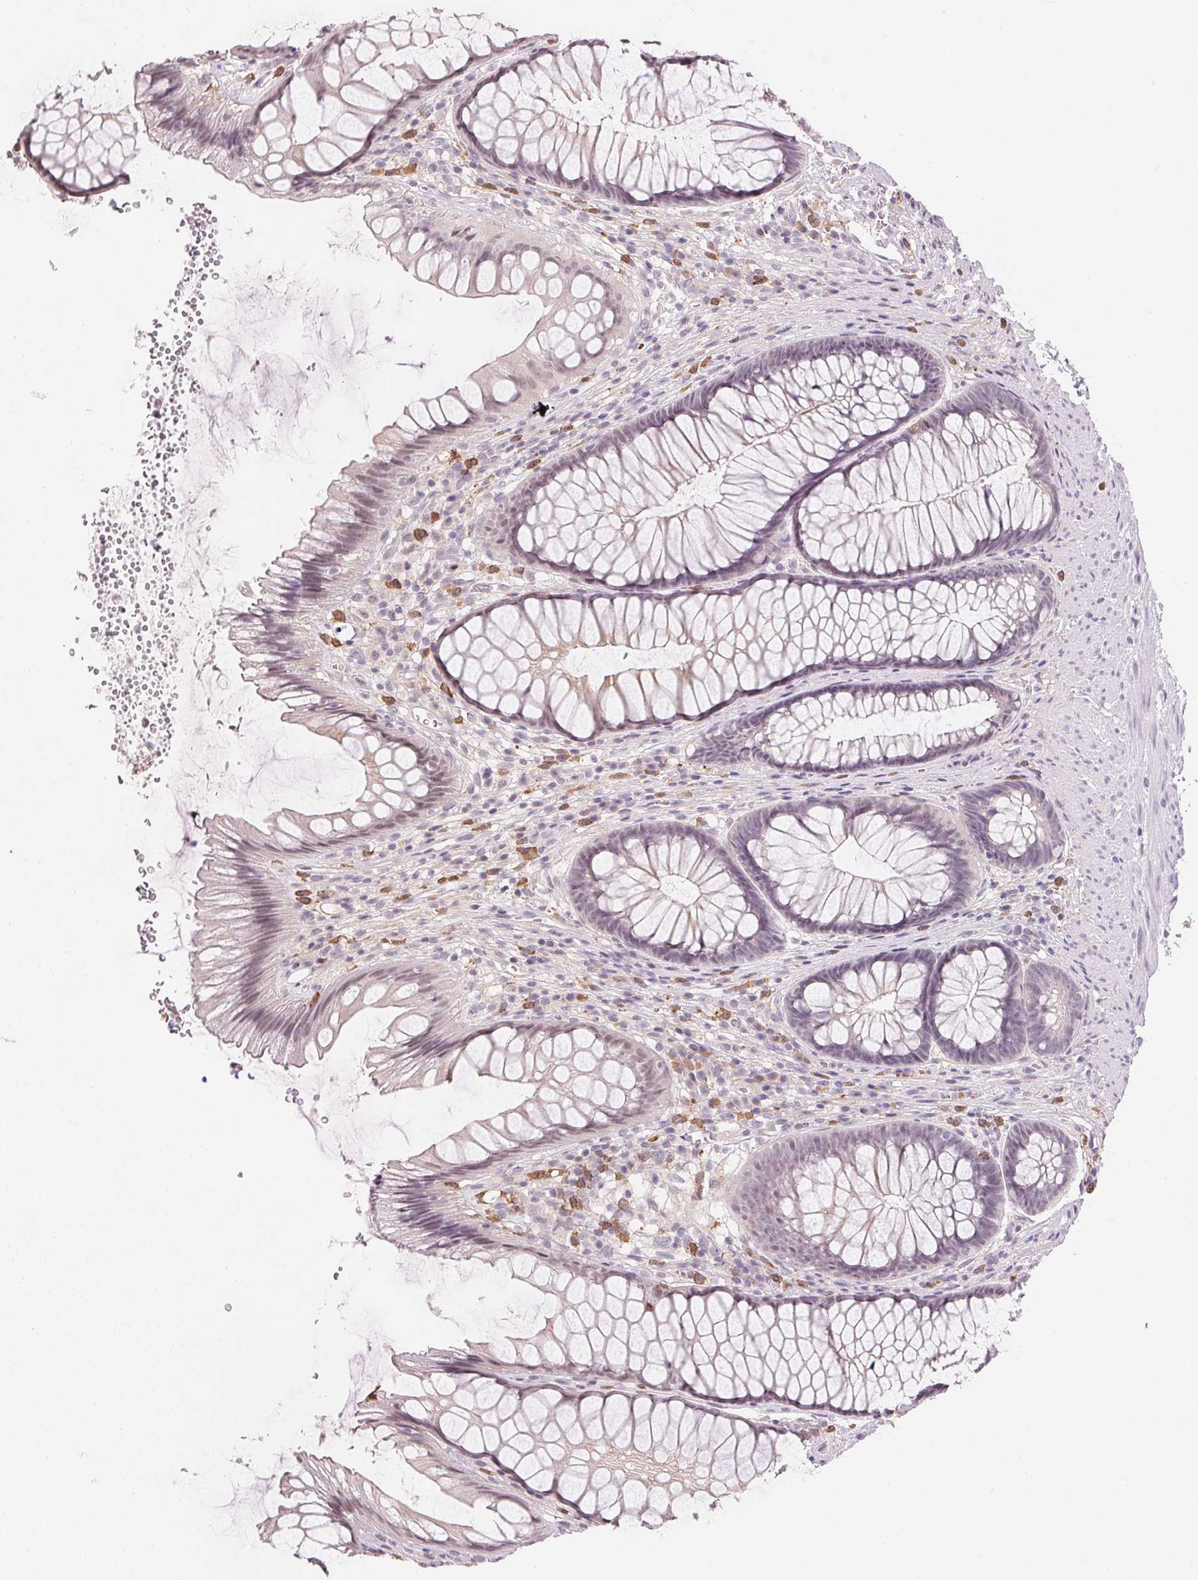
{"staining": {"intensity": "negative", "quantity": "none", "location": "none"}, "tissue": "rectum", "cell_type": "Glandular cells", "image_type": "normal", "snomed": [{"axis": "morphology", "description": "Normal tissue, NOS"}, {"axis": "topography", "description": "Rectum"}], "caption": "Photomicrograph shows no significant protein staining in glandular cells of normal rectum. (Stains: DAB immunohistochemistry with hematoxylin counter stain, Microscopy: brightfield microscopy at high magnification).", "gene": "FNDC4", "patient": {"sex": "male", "age": 53}}